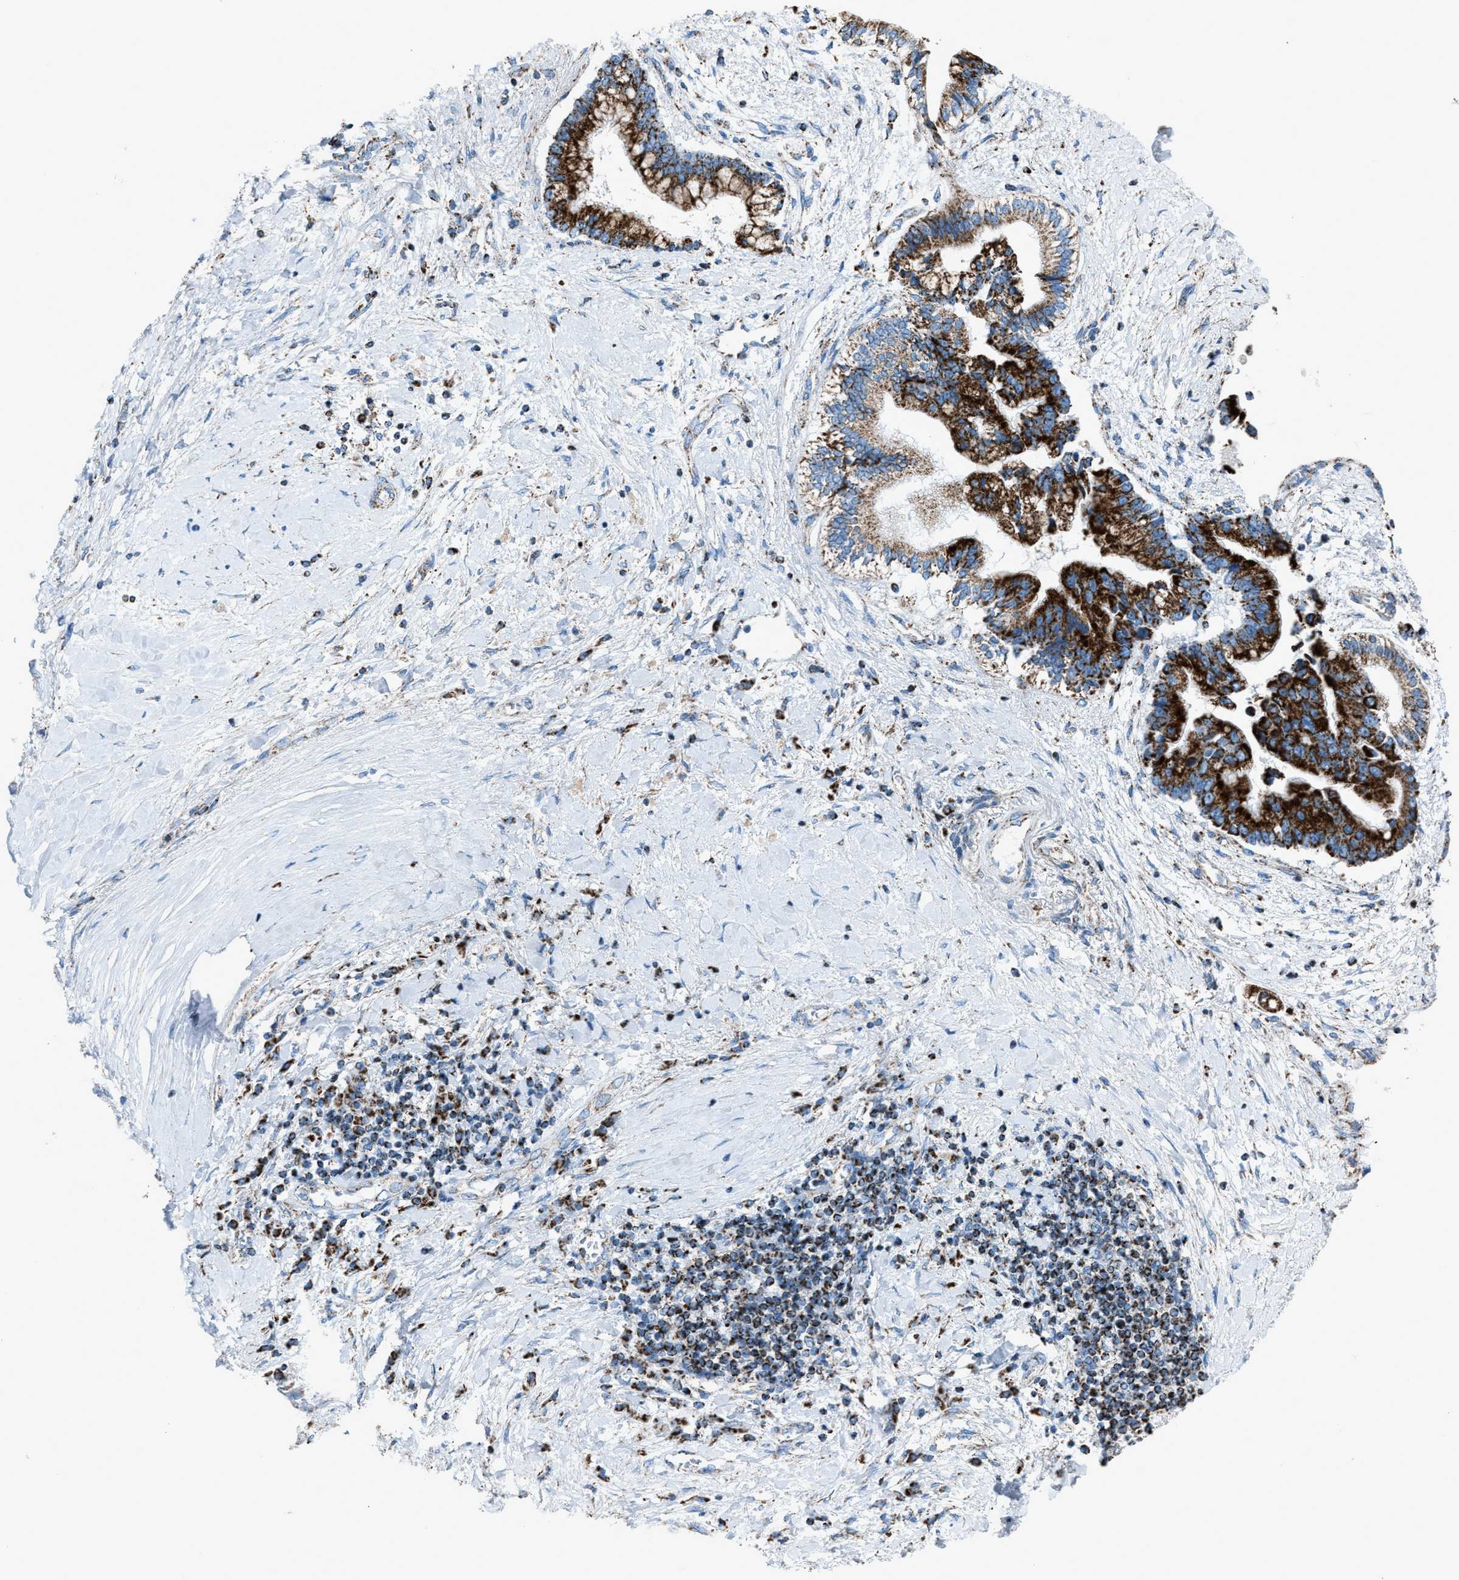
{"staining": {"intensity": "strong", "quantity": ">75%", "location": "cytoplasmic/membranous"}, "tissue": "liver cancer", "cell_type": "Tumor cells", "image_type": "cancer", "snomed": [{"axis": "morphology", "description": "Cholangiocarcinoma"}, {"axis": "topography", "description": "Liver"}], "caption": "Protein analysis of liver cholangiocarcinoma tissue reveals strong cytoplasmic/membranous staining in about >75% of tumor cells.", "gene": "MDH2", "patient": {"sex": "male", "age": 50}}